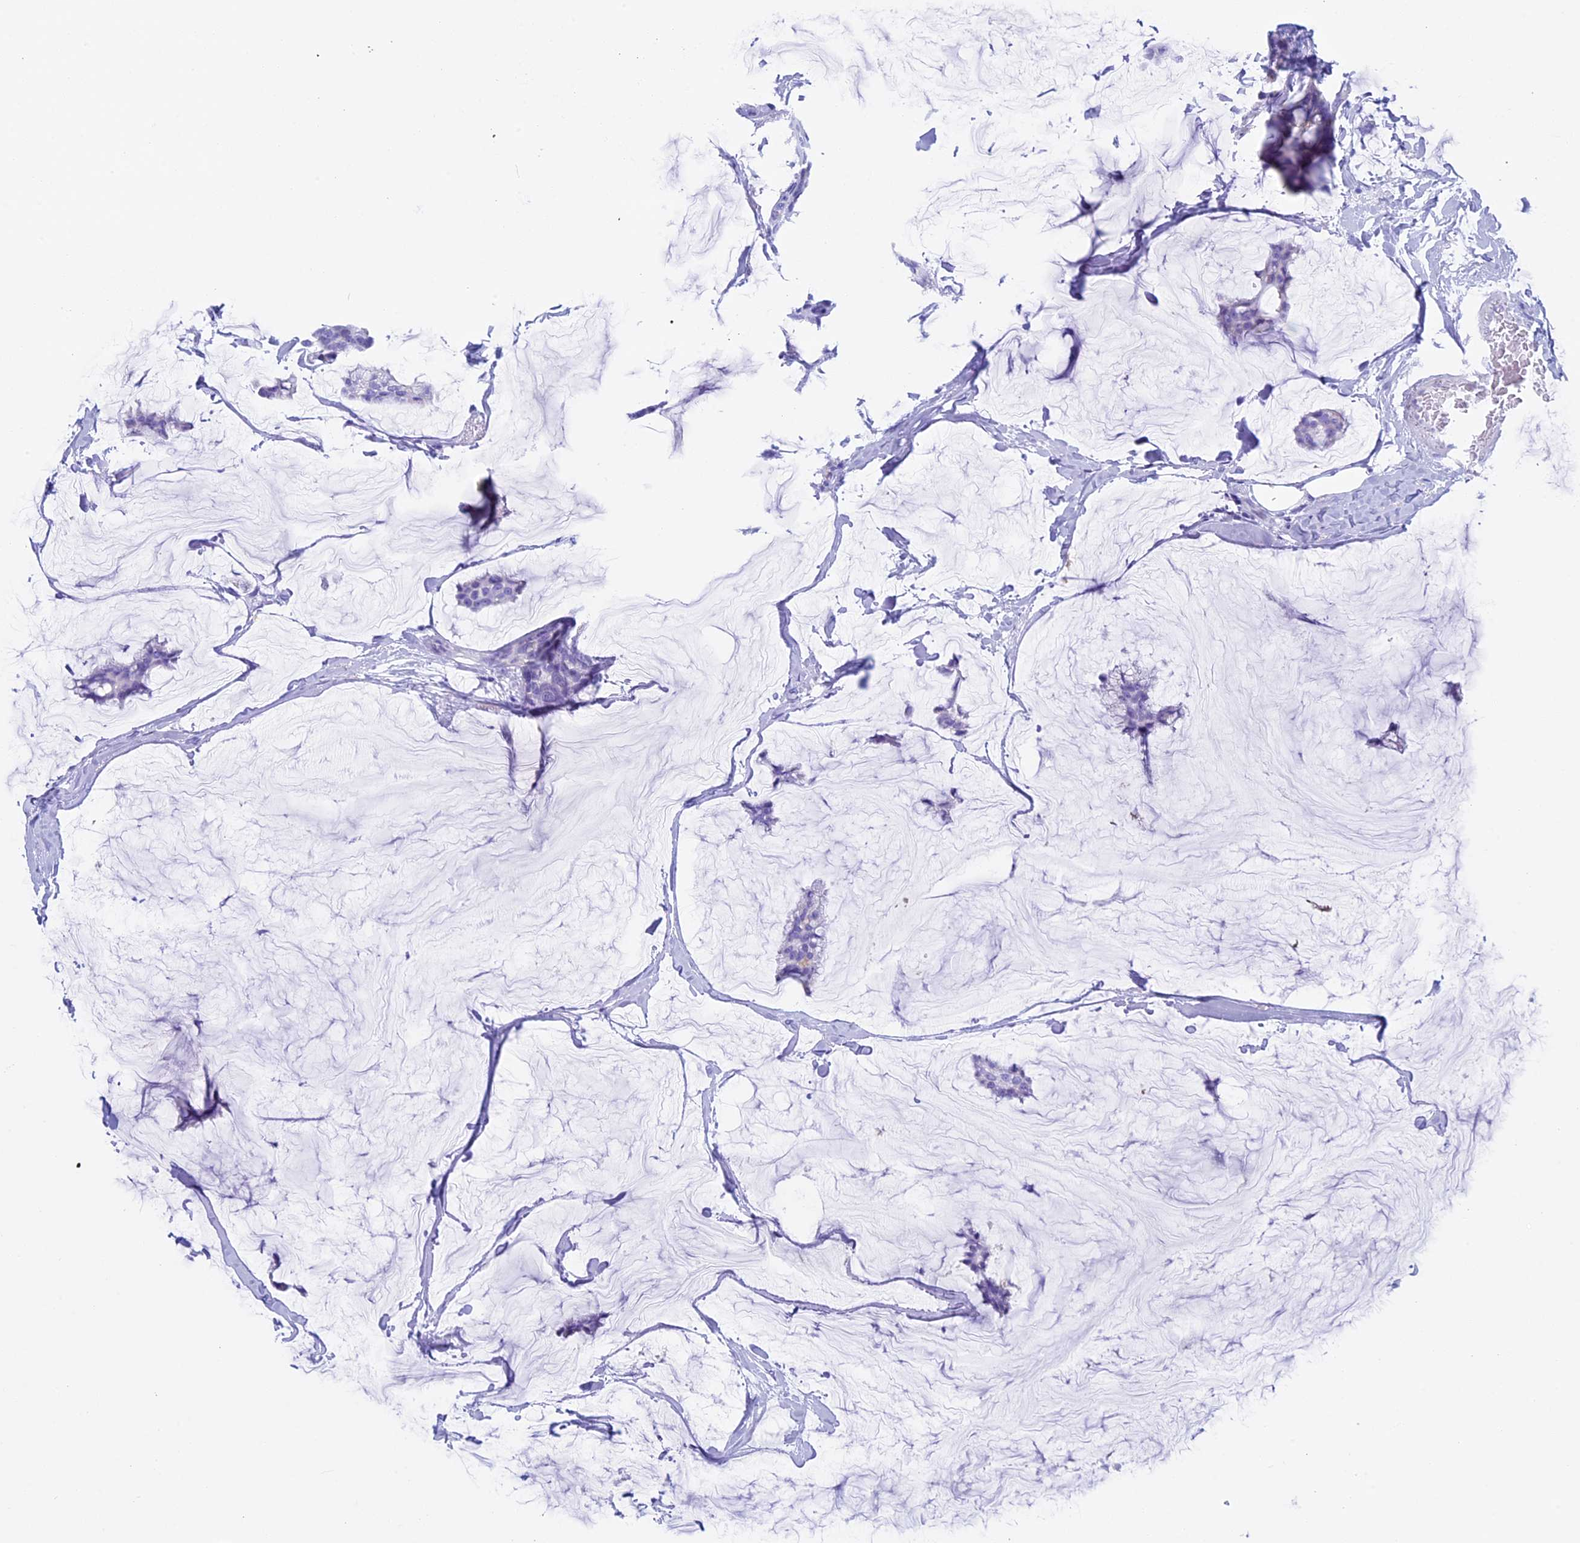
{"staining": {"intensity": "negative", "quantity": "none", "location": "none"}, "tissue": "breast cancer", "cell_type": "Tumor cells", "image_type": "cancer", "snomed": [{"axis": "morphology", "description": "Duct carcinoma"}, {"axis": "topography", "description": "Breast"}], "caption": "An image of breast cancer (invasive ductal carcinoma) stained for a protein displays no brown staining in tumor cells. Brightfield microscopy of IHC stained with DAB (3,3'-diaminobenzidine) (brown) and hematoxylin (blue), captured at high magnification.", "gene": "FAM169A", "patient": {"sex": "female", "age": 93}}